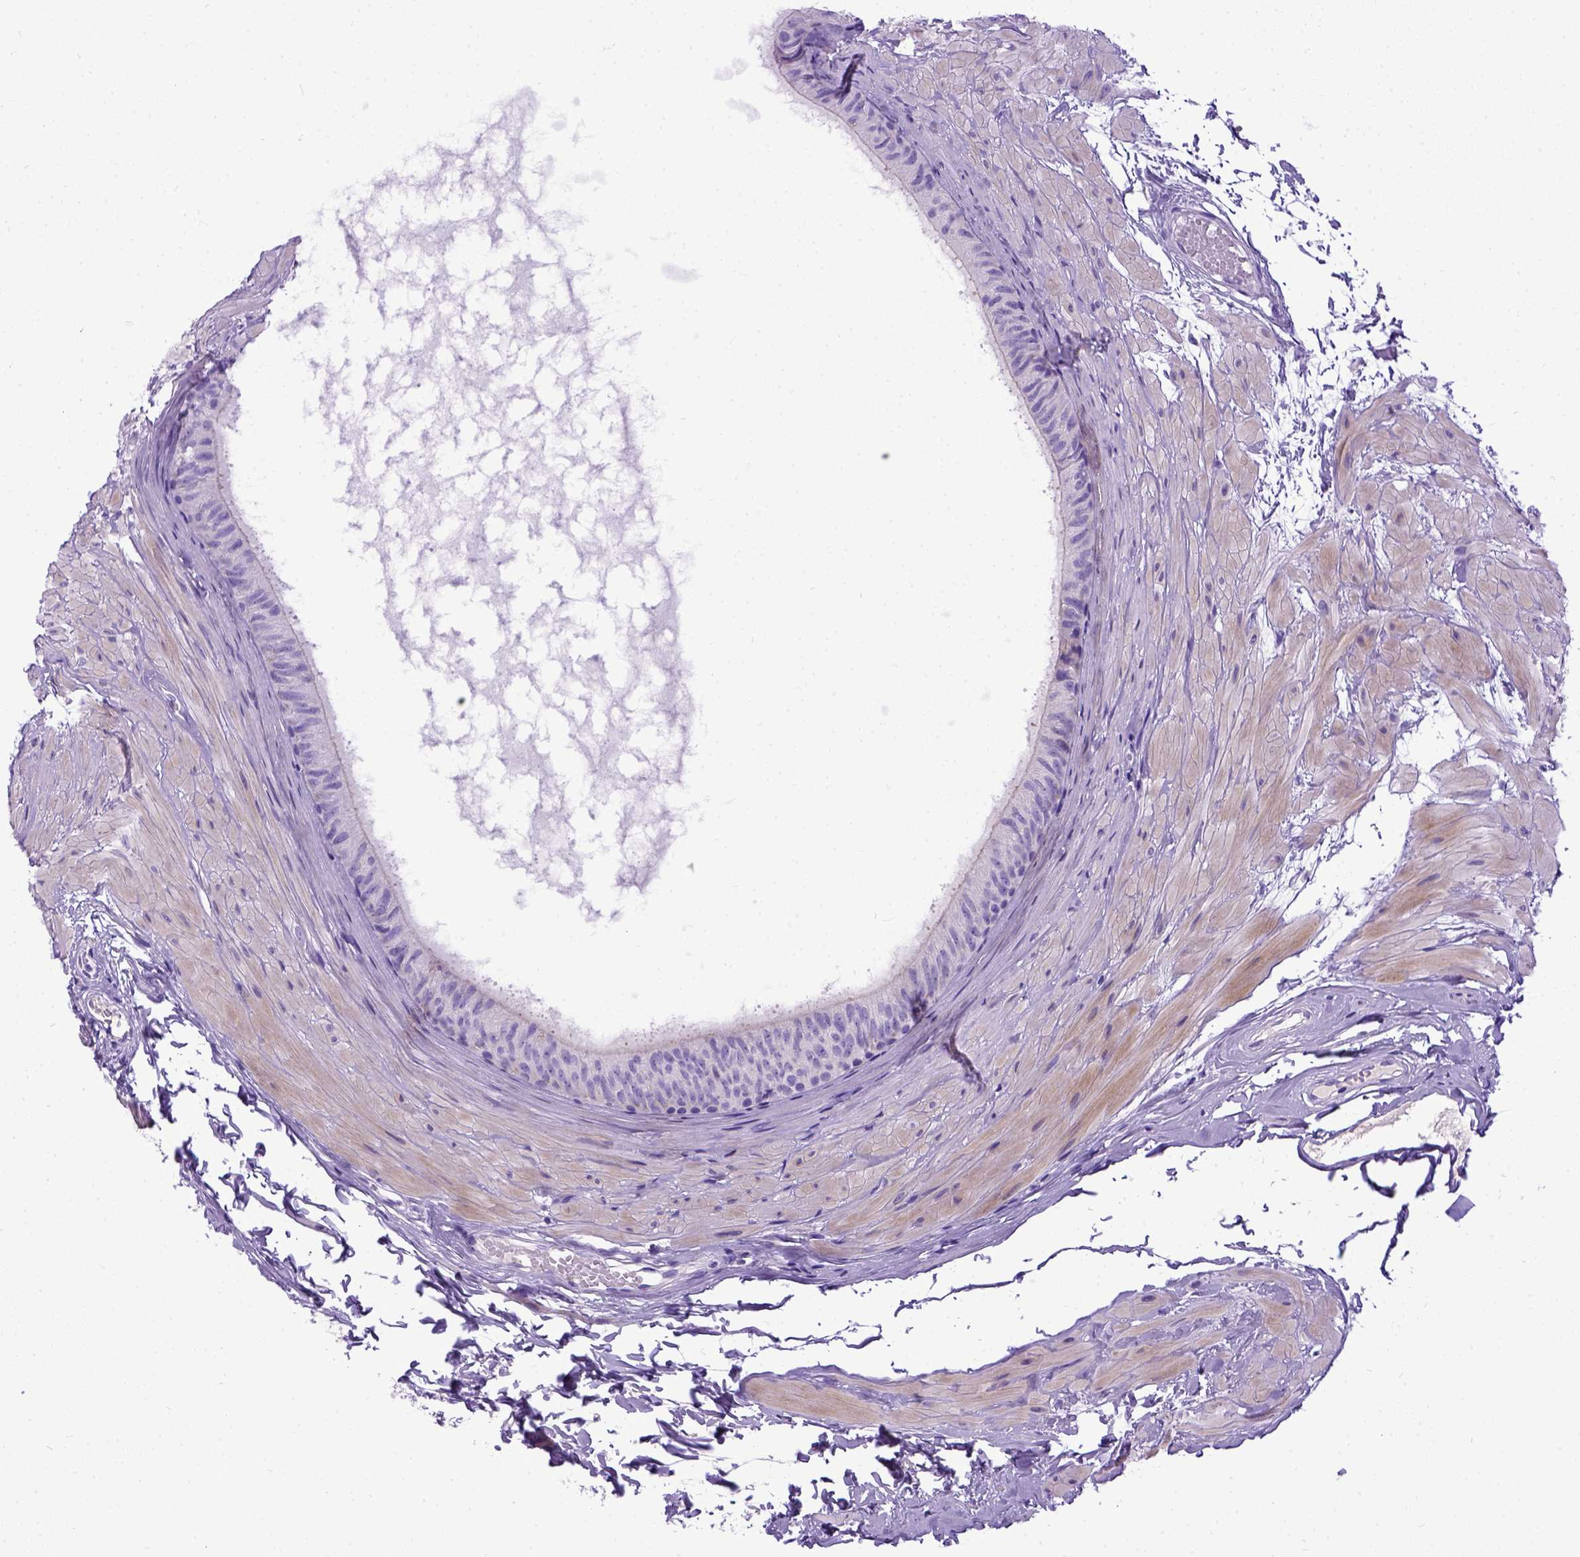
{"staining": {"intensity": "negative", "quantity": "none", "location": "none"}, "tissue": "epididymis", "cell_type": "Glandular cells", "image_type": "normal", "snomed": [{"axis": "morphology", "description": "Normal tissue, NOS"}, {"axis": "topography", "description": "Epididymis"}], "caption": "DAB immunohistochemical staining of normal epididymis reveals no significant expression in glandular cells. (DAB immunohistochemistry visualized using brightfield microscopy, high magnification).", "gene": "IGF2", "patient": {"sex": "male", "age": 33}}